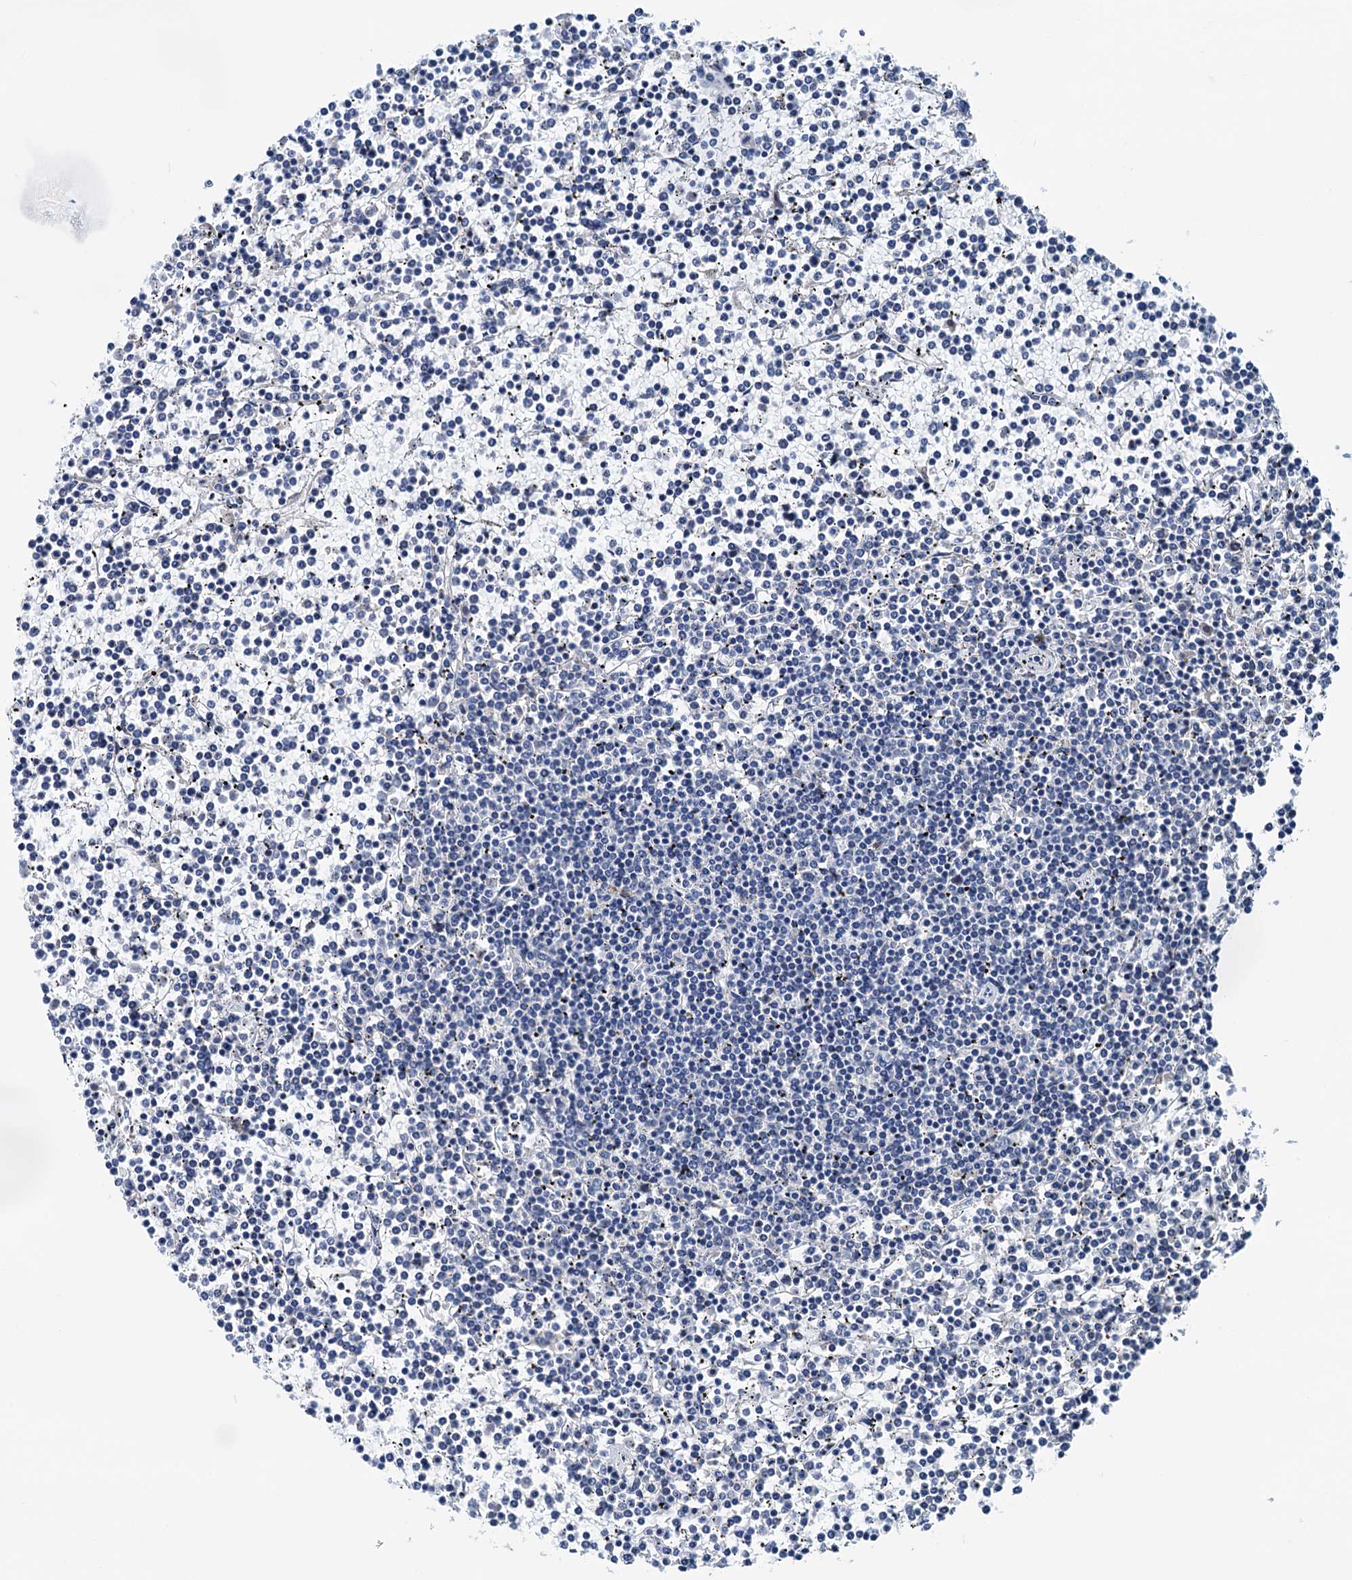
{"staining": {"intensity": "negative", "quantity": "none", "location": "none"}, "tissue": "lymphoma", "cell_type": "Tumor cells", "image_type": "cancer", "snomed": [{"axis": "morphology", "description": "Malignant lymphoma, non-Hodgkin's type, Low grade"}, {"axis": "topography", "description": "Spleen"}], "caption": "Lymphoma was stained to show a protein in brown. There is no significant positivity in tumor cells.", "gene": "SHLD1", "patient": {"sex": "female", "age": 19}}